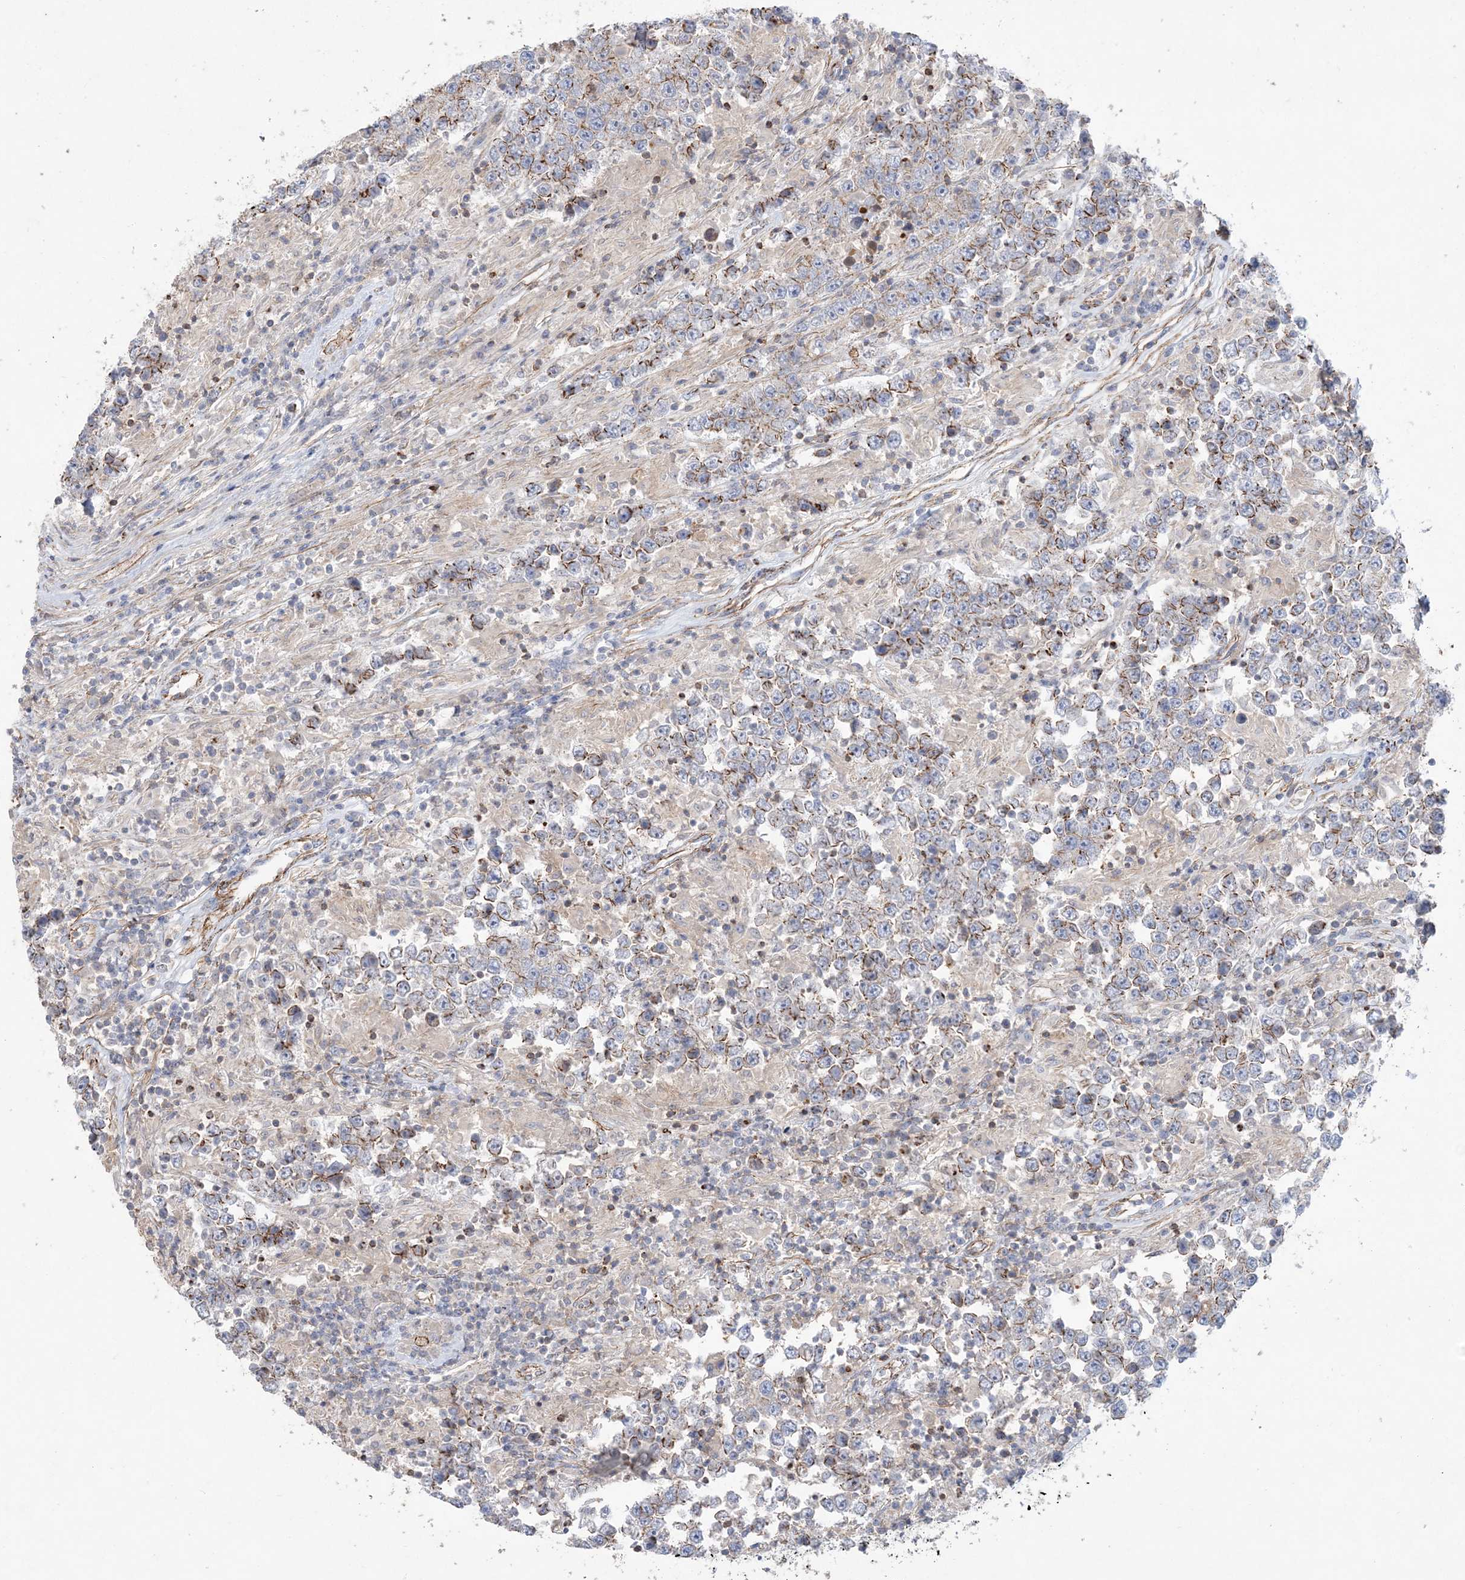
{"staining": {"intensity": "moderate", "quantity": "25%-75%", "location": "cytoplasmic/membranous"}, "tissue": "testis cancer", "cell_type": "Tumor cells", "image_type": "cancer", "snomed": [{"axis": "morphology", "description": "Normal tissue, NOS"}, {"axis": "morphology", "description": "Urothelial carcinoma, High grade"}, {"axis": "morphology", "description": "Seminoma, NOS"}, {"axis": "morphology", "description": "Carcinoma, Embryonal, NOS"}, {"axis": "topography", "description": "Urinary bladder"}, {"axis": "topography", "description": "Testis"}], "caption": "Protein staining displays moderate cytoplasmic/membranous expression in approximately 25%-75% of tumor cells in testis cancer.", "gene": "PIGC", "patient": {"sex": "male", "age": 41}}